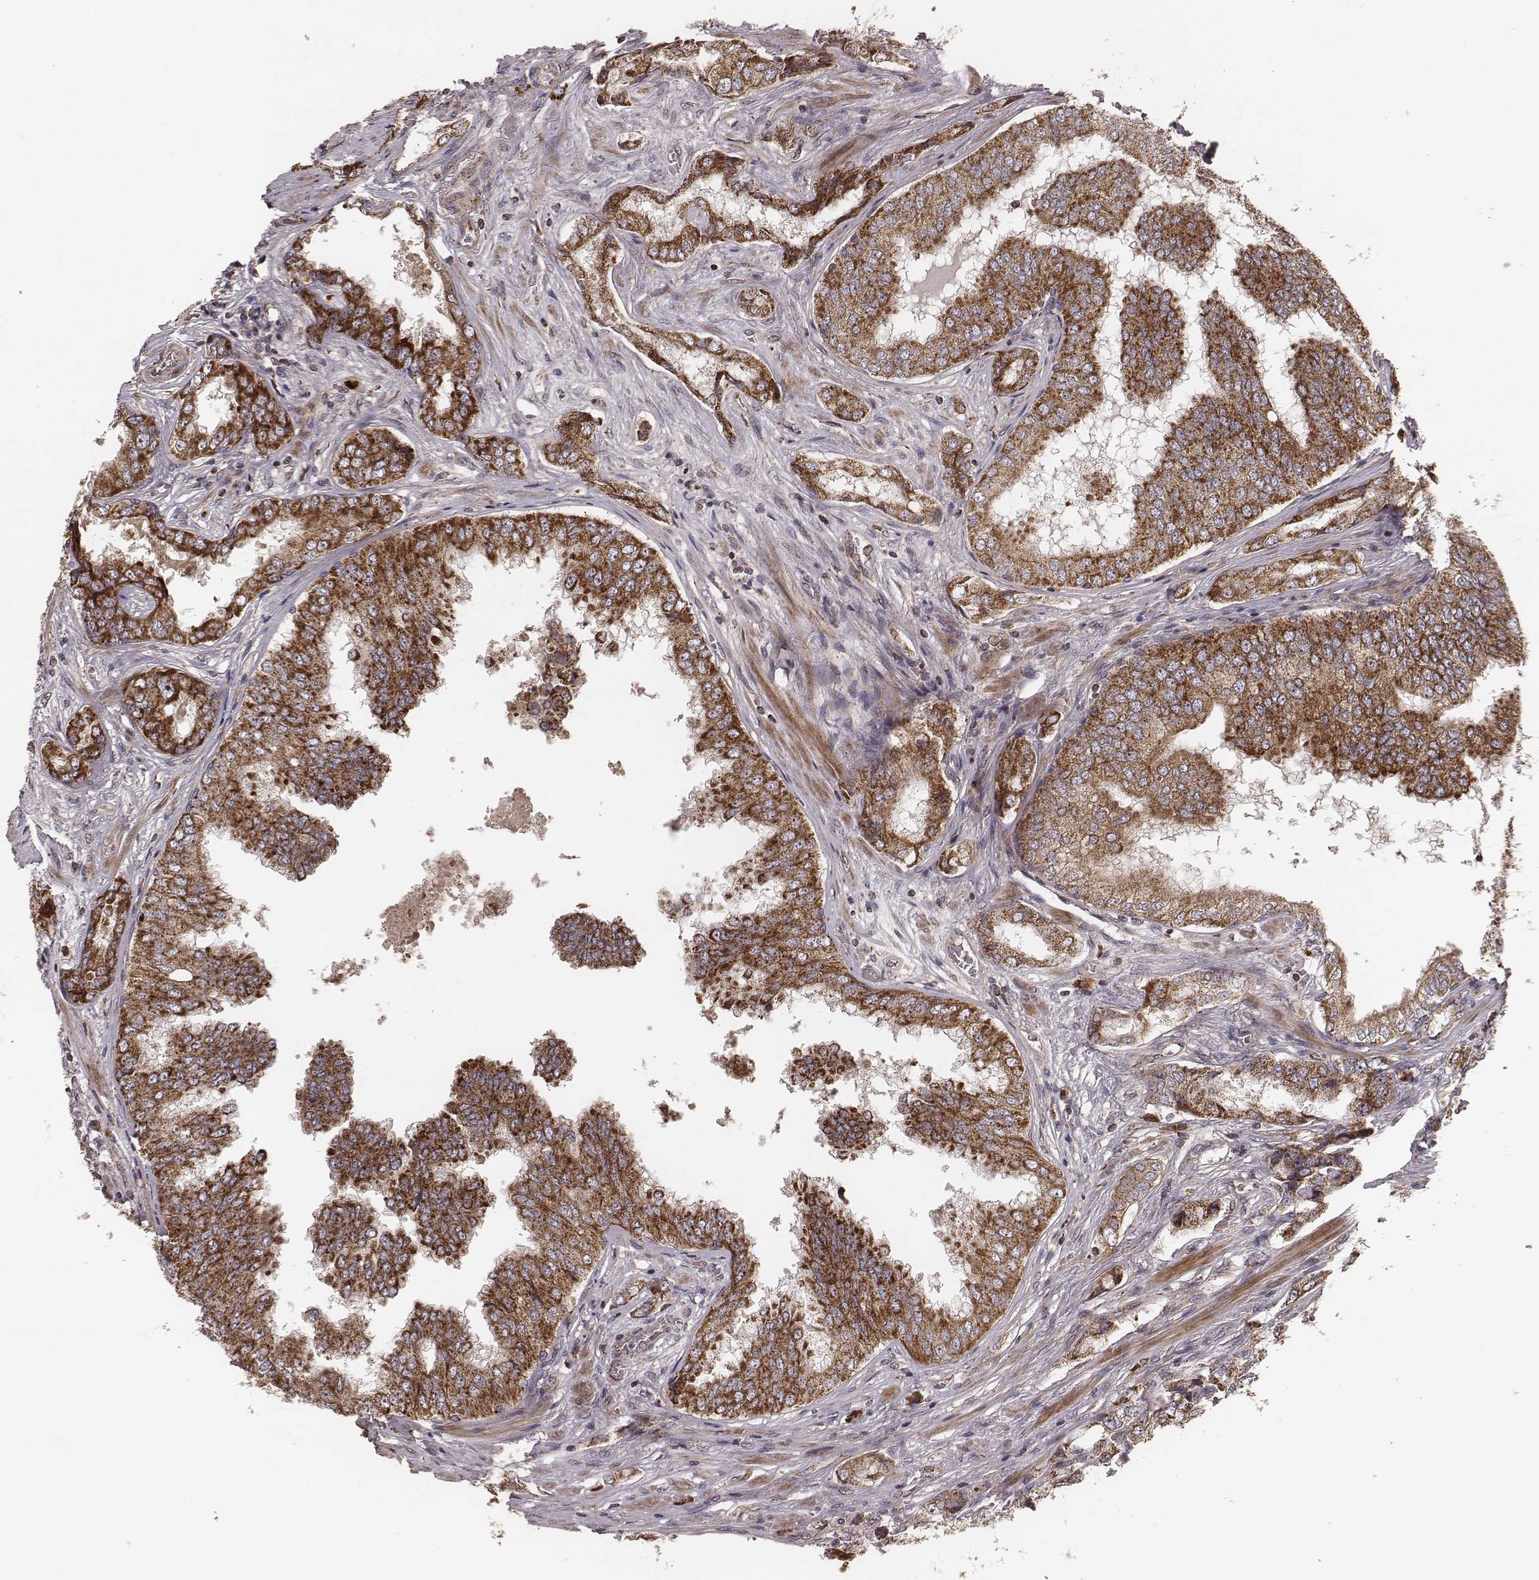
{"staining": {"intensity": "strong", "quantity": ">75%", "location": "cytoplasmic/membranous"}, "tissue": "prostate cancer", "cell_type": "Tumor cells", "image_type": "cancer", "snomed": [{"axis": "morphology", "description": "Adenocarcinoma, NOS"}, {"axis": "topography", "description": "Prostate"}], "caption": "This photomicrograph exhibits immunohistochemistry (IHC) staining of adenocarcinoma (prostate), with high strong cytoplasmic/membranous expression in about >75% of tumor cells.", "gene": "ZDHHC21", "patient": {"sex": "male", "age": 65}}